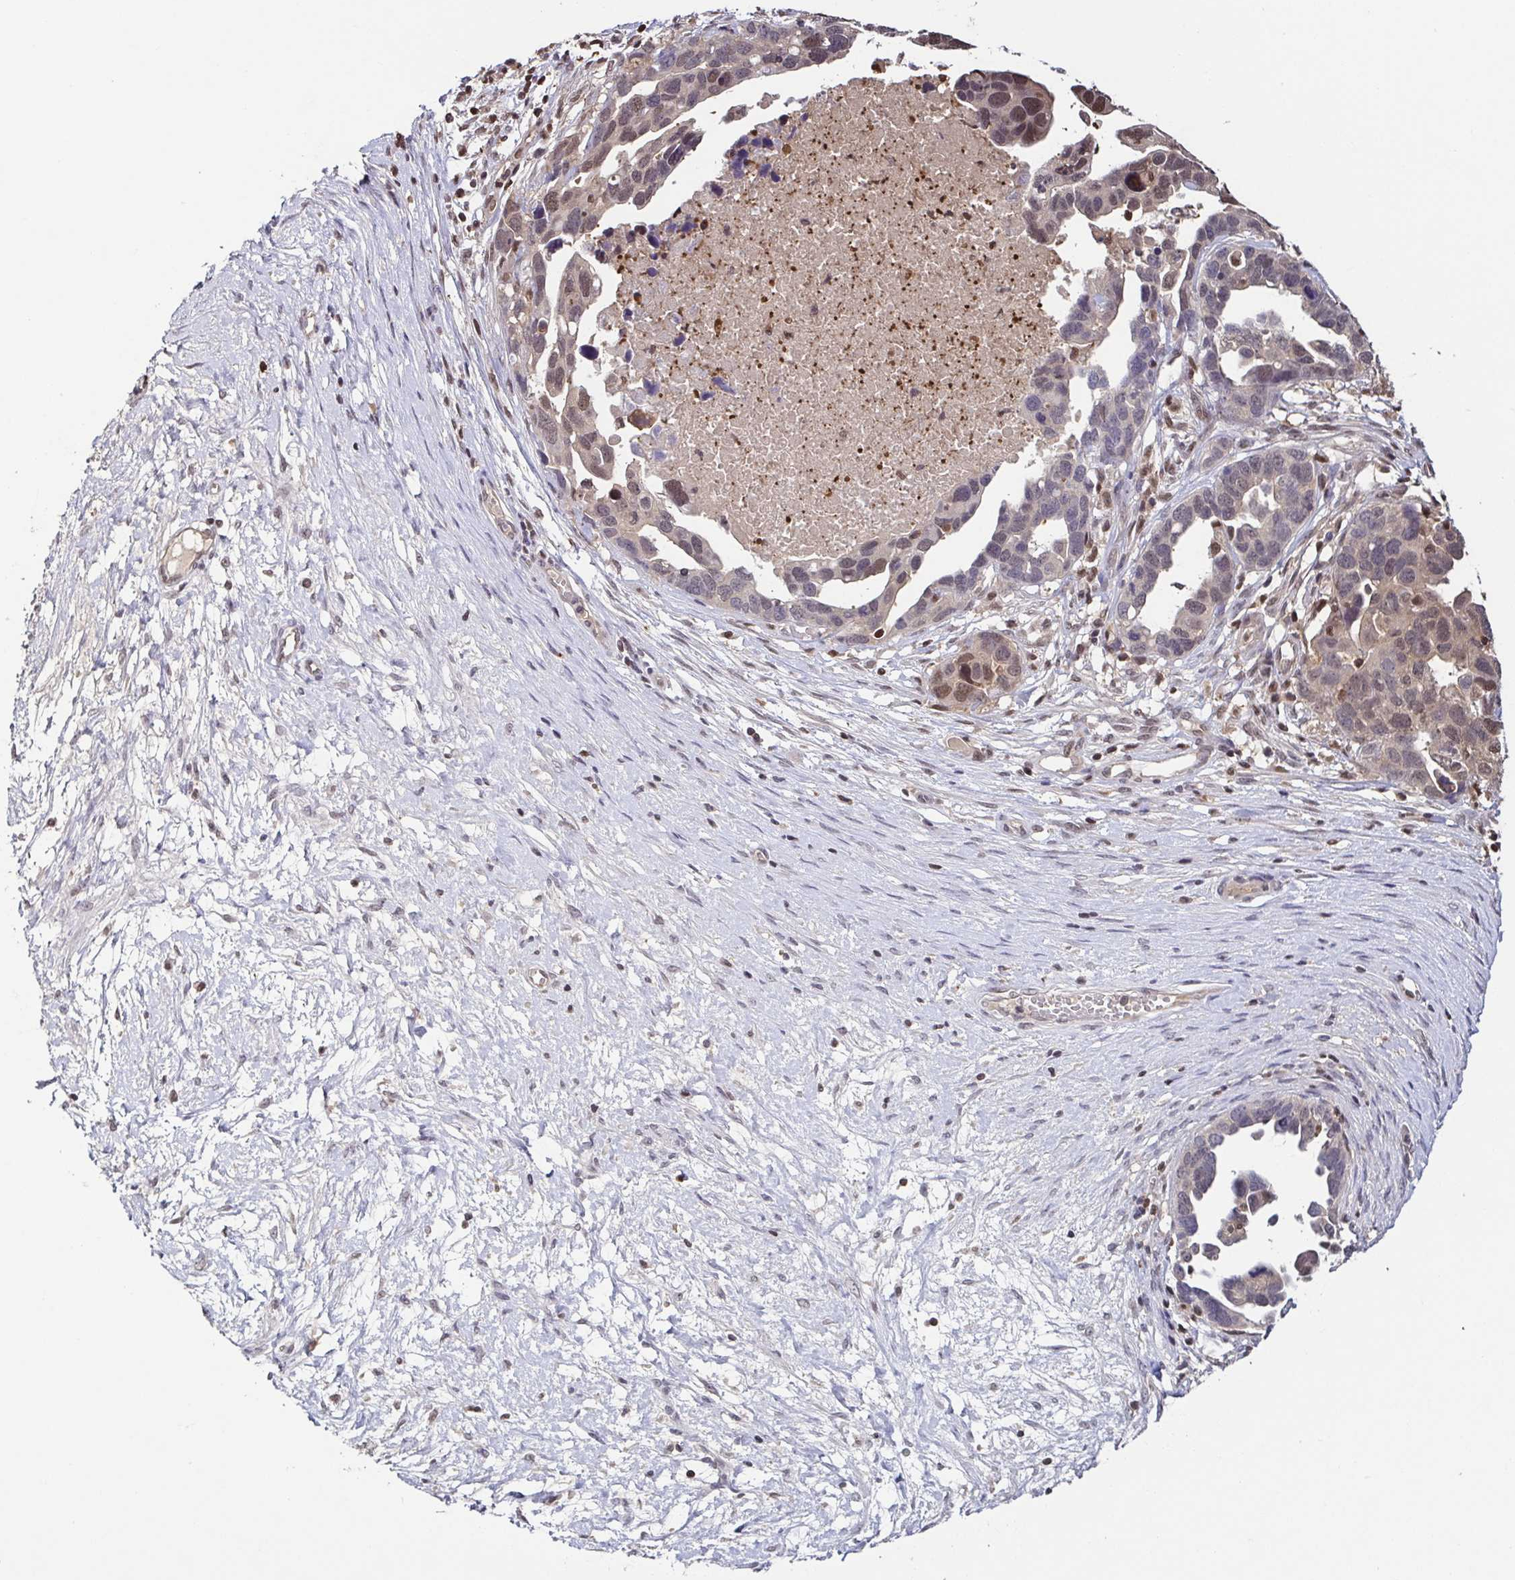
{"staining": {"intensity": "moderate", "quantity": "25%-75%", "location": "nuclear"}, "tissue": "ovarian cancer", "cell_type": "Tumor cells", "image_type": "cancer", "snomed": [{"axis": "morphology", "description": "Cystadenocarcinoma, serous, NOS"}, {"axis": "topography", "description": "Ovary"}], "caption": "This is an image of immunohistochemistry (IHC) staining of ovarian serous cystadenocarcinoma, which shows moderate staining in the nuclear of tumor cells.", "gene": "PSMB9", "patient": {"sex": "female", "age": 54}}